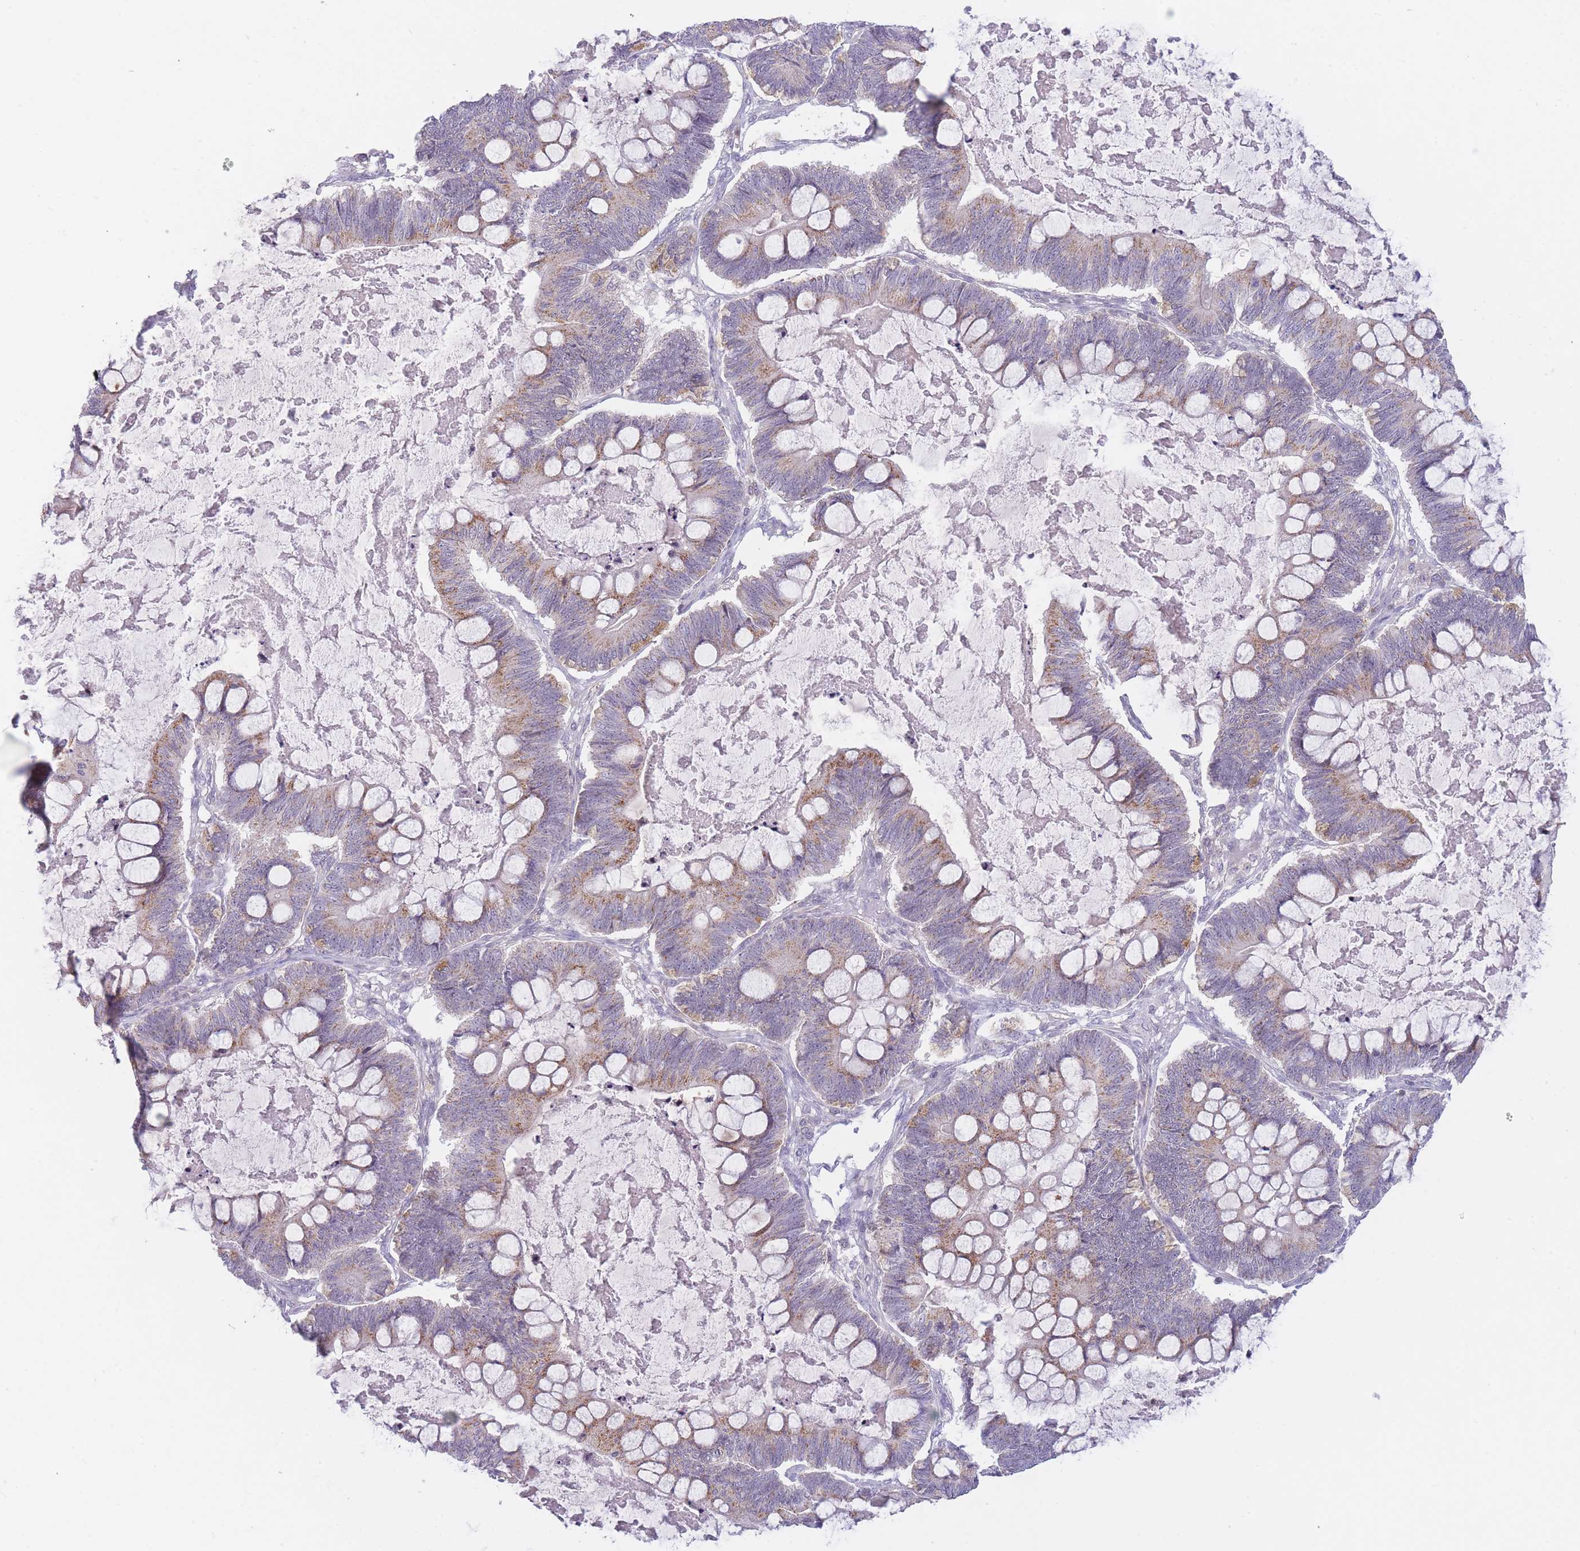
{"staining": {"intensity": "weak", "quantity": "25%-75%", "location": "cytoplasmic/membranous"}, "tissue": "ovarian cancer", "cell_type": "Tumor cells", "image_type": "cancer", "snomed": [{"axis": "morphology", "description": "Cystadenocarcinoma, mucinous, NOS"}, {"axis": "topography", "description": "Ovary"}], "caption": "Mucinous cystadenocarcinoma (ovarian) stained with a brown dye displays weak cytoplasmic/membranous positive staining in approximately 25%-75% of tumor cells.", "gene": "SLC35F5", "patient": {"sex": "female", "age": 61}}